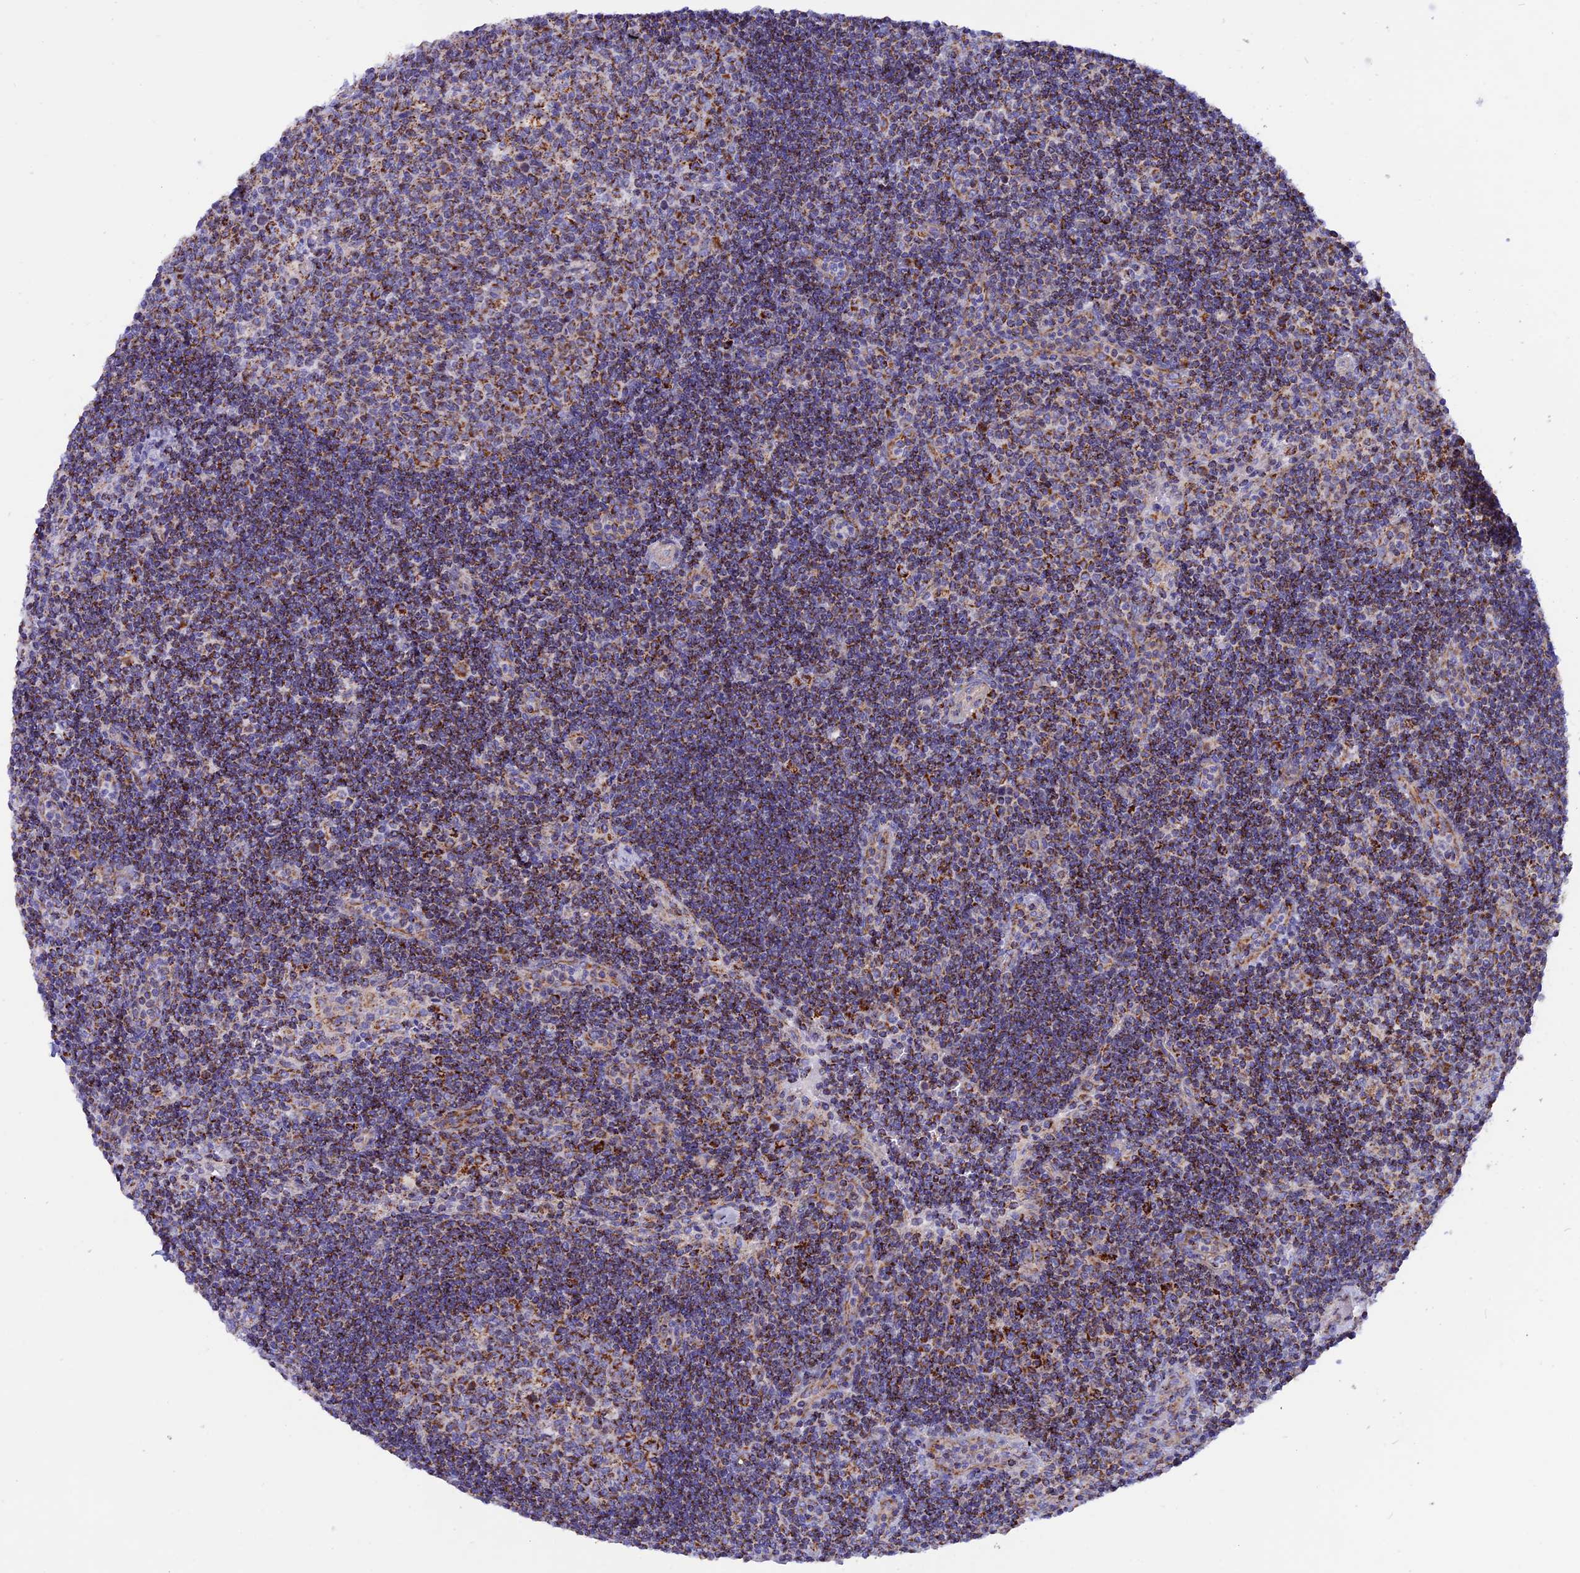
{"staining": {"intensity": "strong", "quantity": ">75%", "location": "cytoplasmic/membranous"}, "tissue": "lymph node", "cell_type": "Germinal center cells", "image_type": "normal", "snomed": [{"axis": "morphology", "description": "Normal tissue, NOS"}, {"axis": "topography", "description": "Lymph node"}], "caption": "Immunohistochemistry of normal lymph node exhibits high levels of strong cytoplasmic/membranous positivity in approximately >75% of germinal center cells.", "gene": "GCDH", "patient": {"sex": "female", "age": 32}}